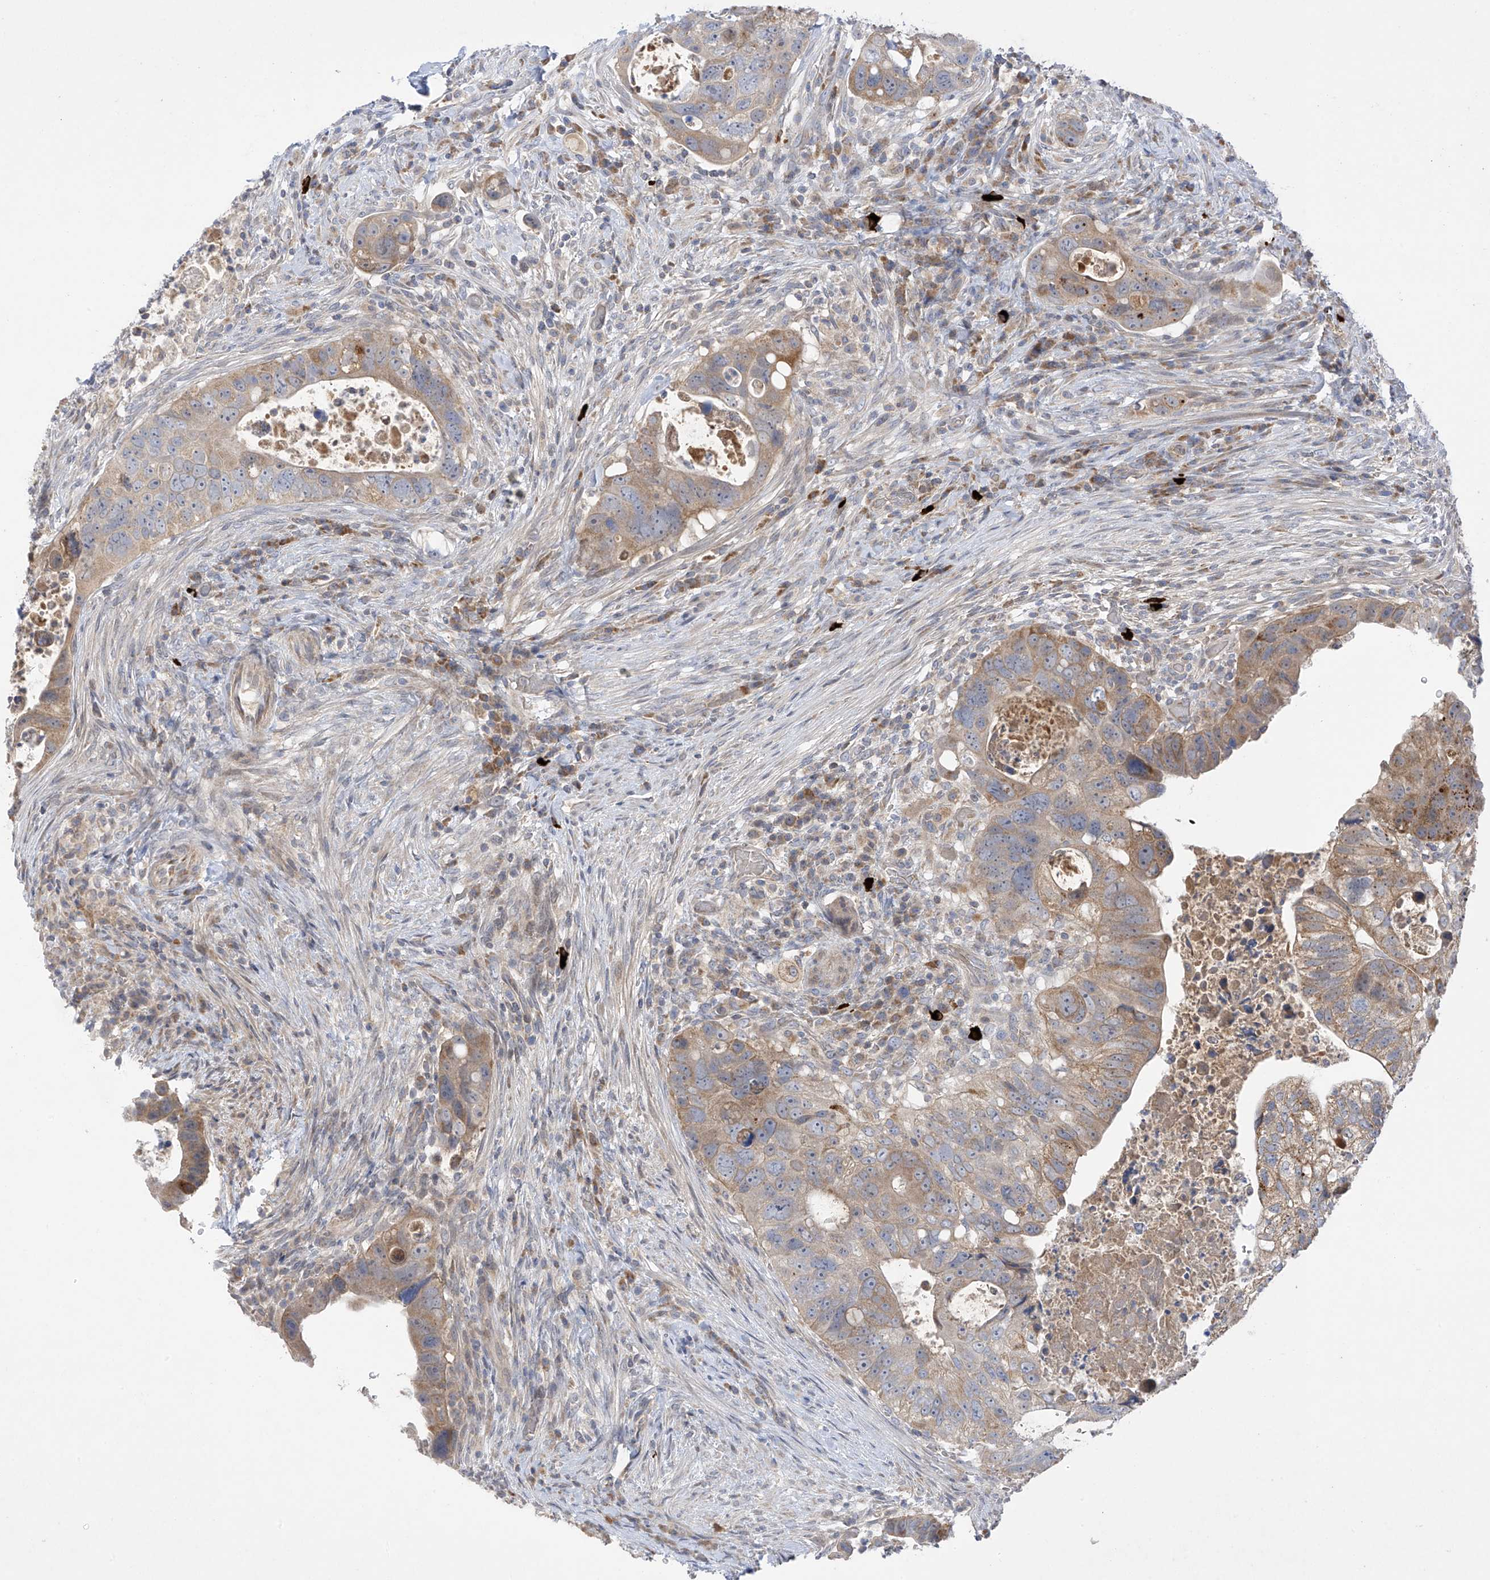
{"staining": {"intensity": "moderate", "quantity": "25%-75%", "location": "cytoplasmic/membranous"}, "tissue": "colorectal cancer", "cell_type": "Tumor cells", "image_type": "cancer", "snomed": [{"axis": "morphology", "description": "Adenocarcinoma, NOS"}, {"axis": "topography", "description": "Rectum"}], "caption": "Adenocarcinoma (colorectal) stained with a brown dye reveals moderate cytoplasmic/membranous positive staining in approximately 25%-75% of tumor cells.", "gene": "METTL18", "patient": {"sex": "male", "age": 59}}